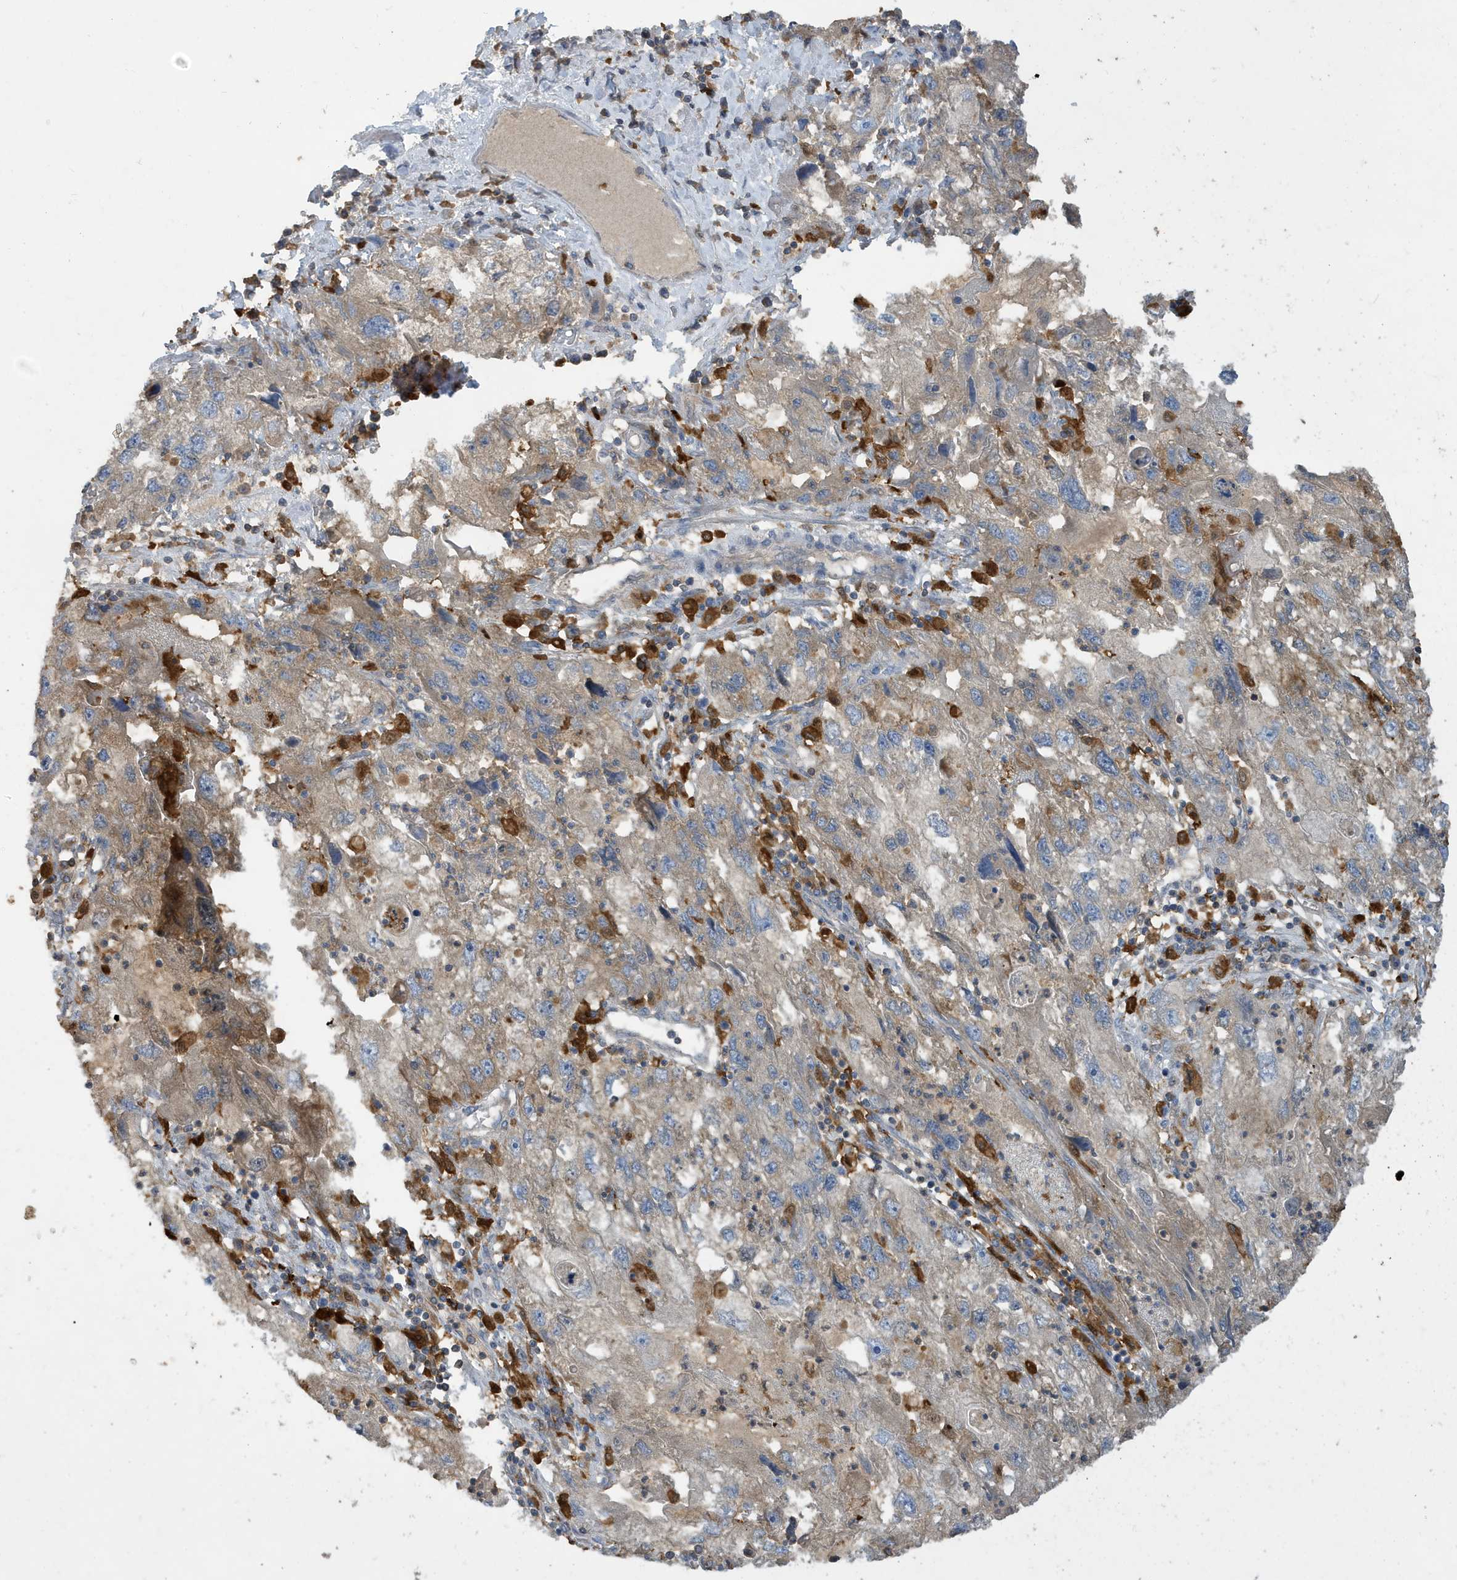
{"staining": {"intensity": "weak", "quantity": "<25%", "location": "cytoplasmic/membranous"}, "tissue": "endometrial cancer", "cell_type": "Tumor cells", "image_type": "cancer", "snomed": [{"axis": "morphology", "description": "Adenocarcinoma, NOS"}, {"axis": "topography", "description": "Endometrium"}], "caption": "Immunohistochemical staining of human endometrial cancer (adenocarcinoma) shows no significant staining in tumor cells.", "gene": "ABTB1", "patient": {"sex": "female", "age": 49}}